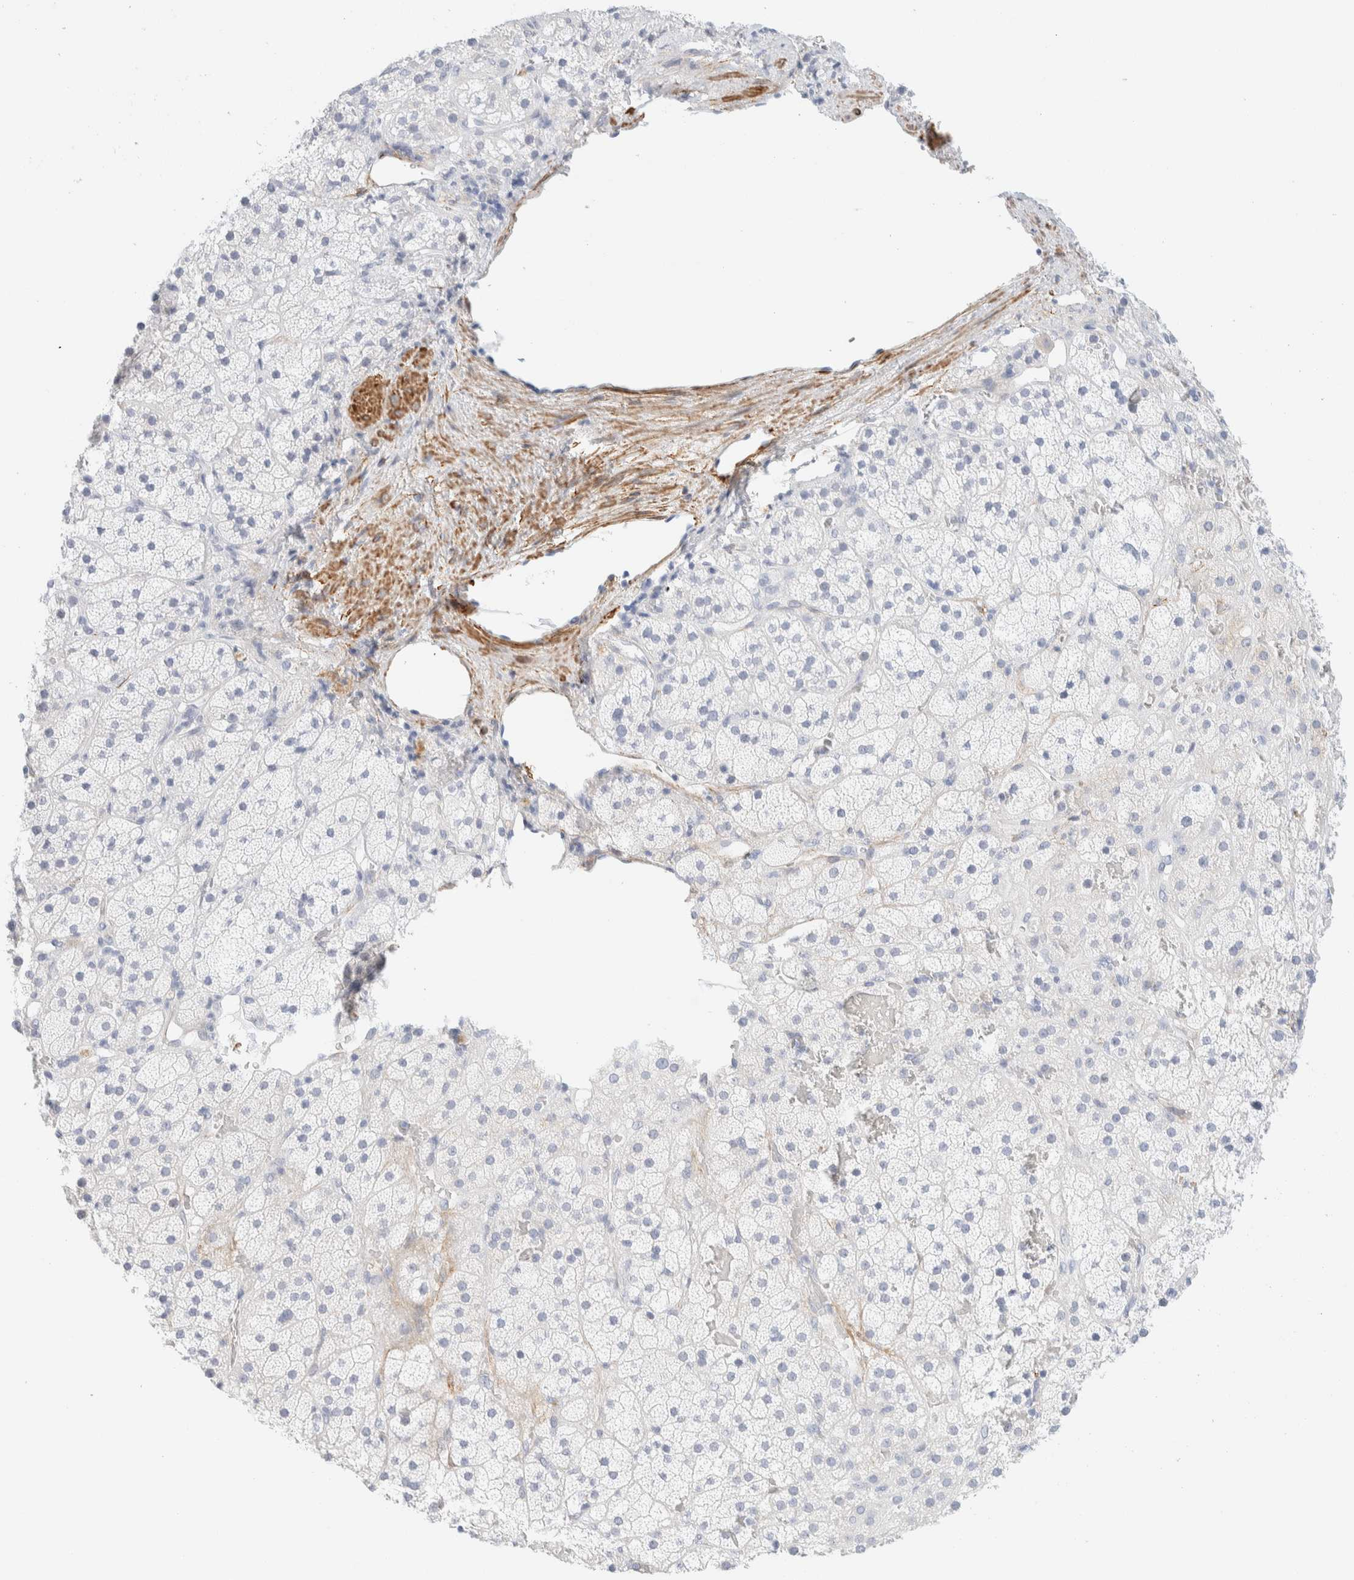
{"staining": {"intensity": "negative", "quantity": "none", "location": "none"}, "tissue": "adrenal gland", "cell_type": "Glandular cells", "image_type": "normal", "snomed": [{"axis": "morphology", "description": "Normal tissue, NOS"}, {"axis": "topography", "description": "Adrenal gland"}], "caption": "Glandular cells show no significant protein staining in normal adrenal gland.", "gene": "AFMID", "patient": {"sex": "male", "age": 57}}